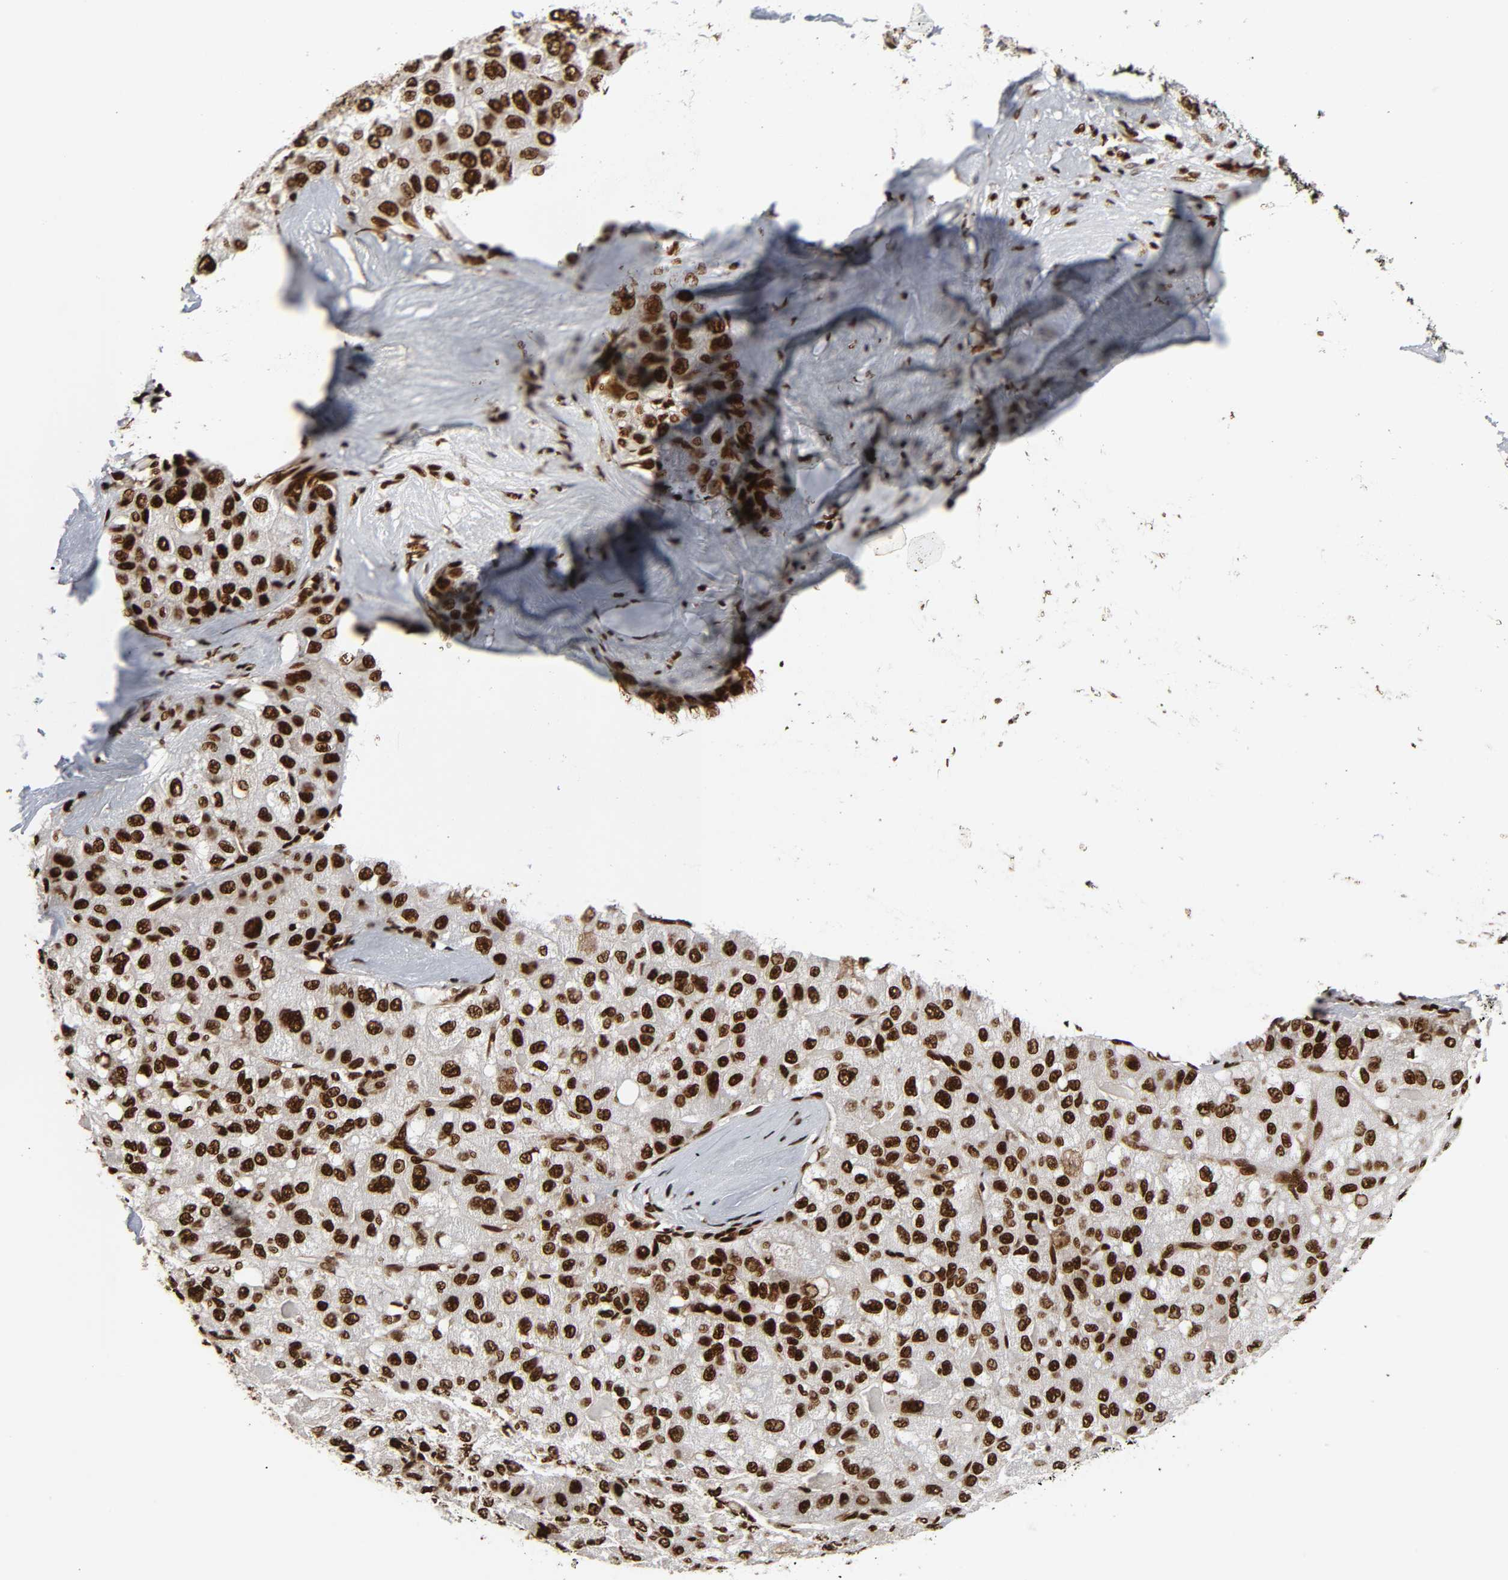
{"staining": {"intensity": "strong", "quantity": ">75%", "location": "nuclear"}, "tissue": "liver cancer", "cell_type": "Tumor cells", "image_type": "cancer", "snomed": [{"axis": "morphology", "description": "Carcinoma, Hepatocellular, NOS"}, {"axis": "topography", "description": "Liver"}], "caption": "Immunohistochemistry (IHC) (DAB (3,3'-diaminobenzidine)) staining of liver cancer (hepatocellular carcinoma) reveals strong nuclear protein expression in about >75% of tumor cells. (Stains: DAB (3,3'-diaminobenzidine) in brown, nuclei in blue, Microscopy: brightfield microscopy at high magnification).", "gene": "NFYB", "patient": {"sex": "male", "age": 80}}